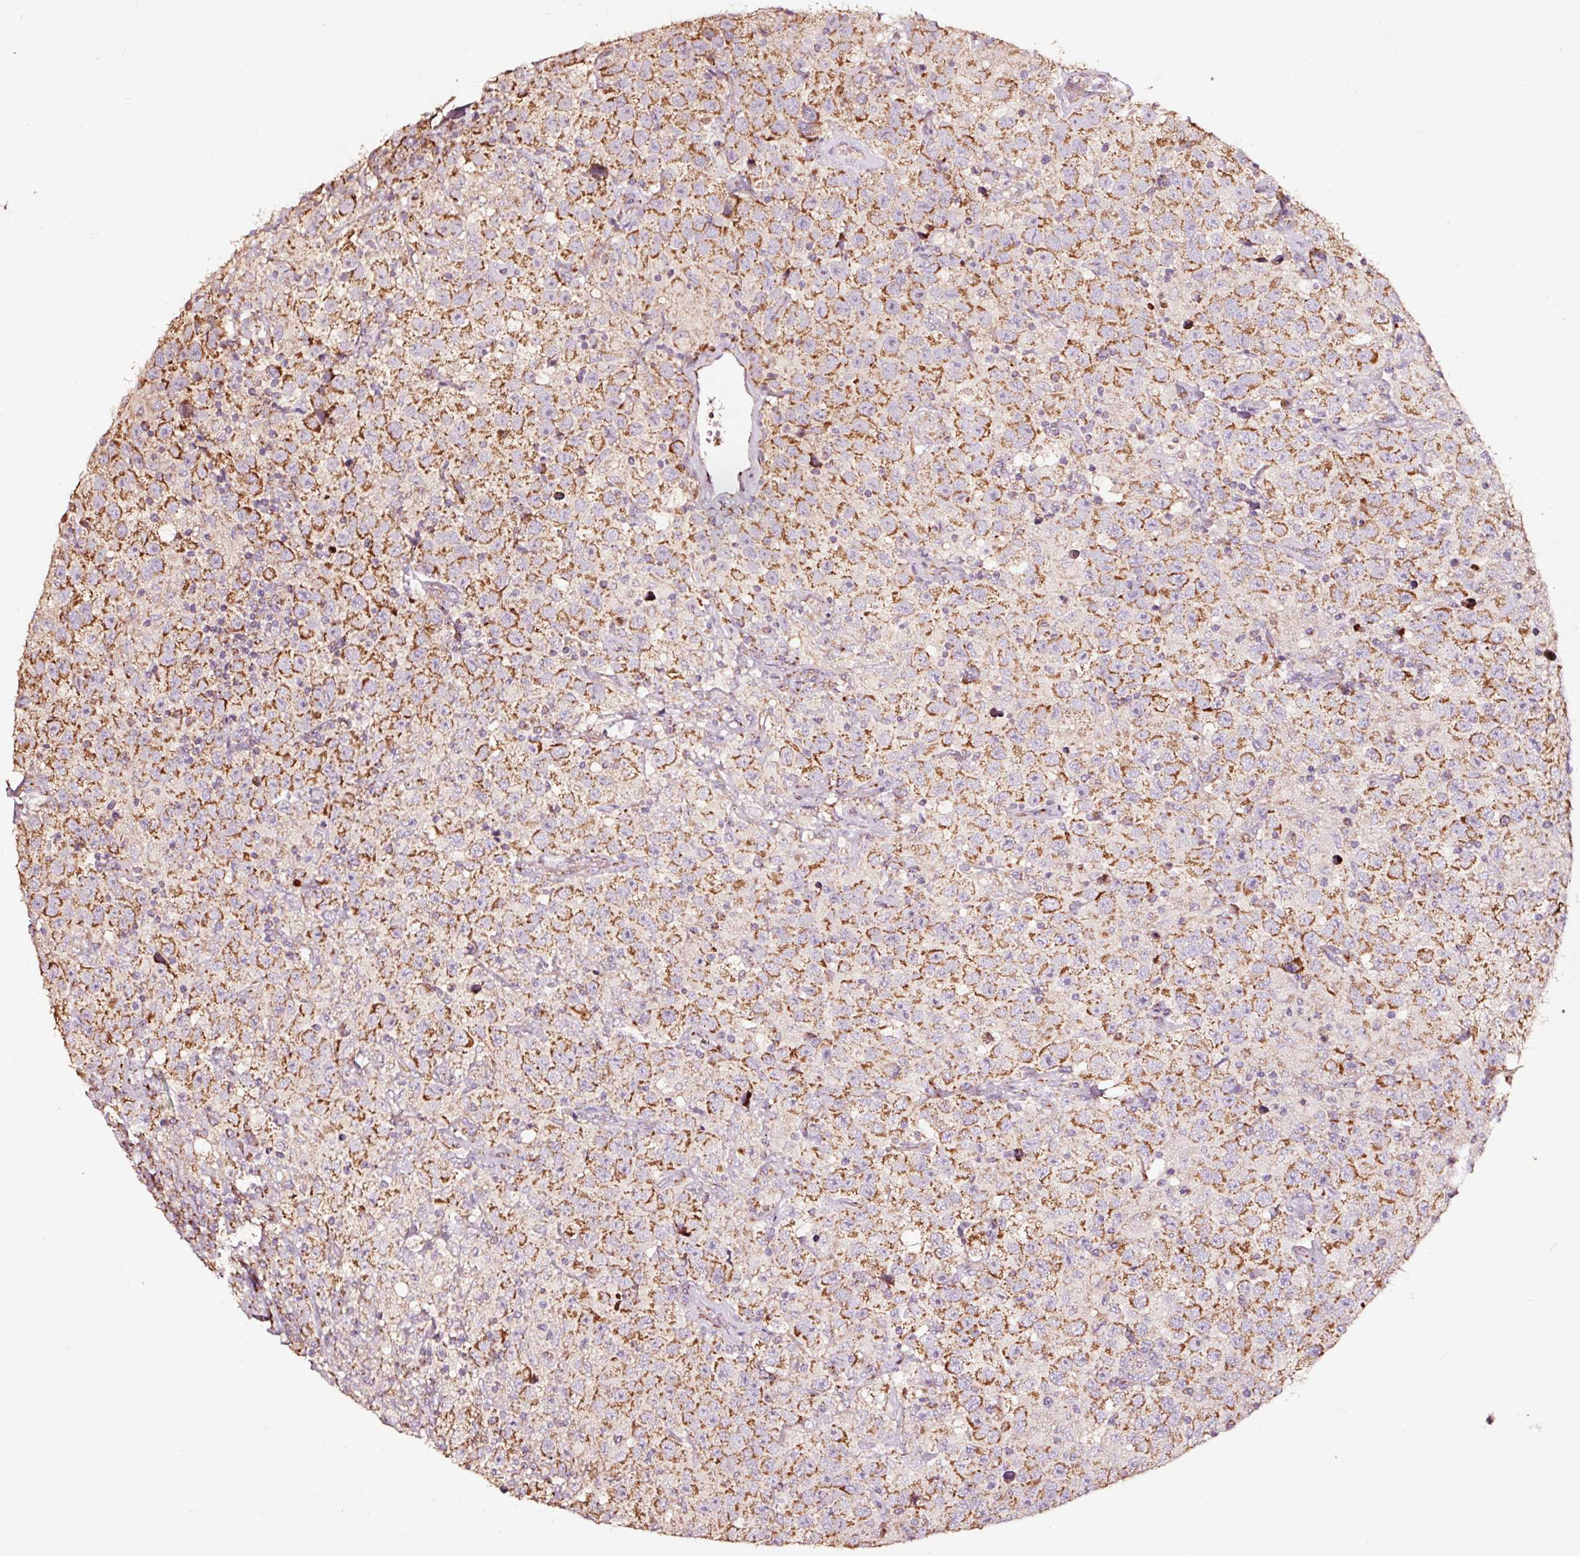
{"staining": {"intensity": "moderate", "quantity": ">75%", "location": "cytoplasmic/membranous"}, "tissue": "testis cancer", "cell_type": "Tumor cells", "image_type": "cancer", "snomed": [{"axis": "morphology", "description": "Seminoma, NOS"}, {"axis": "topography", "description": "Testis"}], "caption": "Moderate cytoplasmic/membranous positivity for a protein is present in about >75% of tumor cells of seminoma (testis) using IHC.", "gene": "TPM1", "patient": {"sex": "male", "age": 41}}